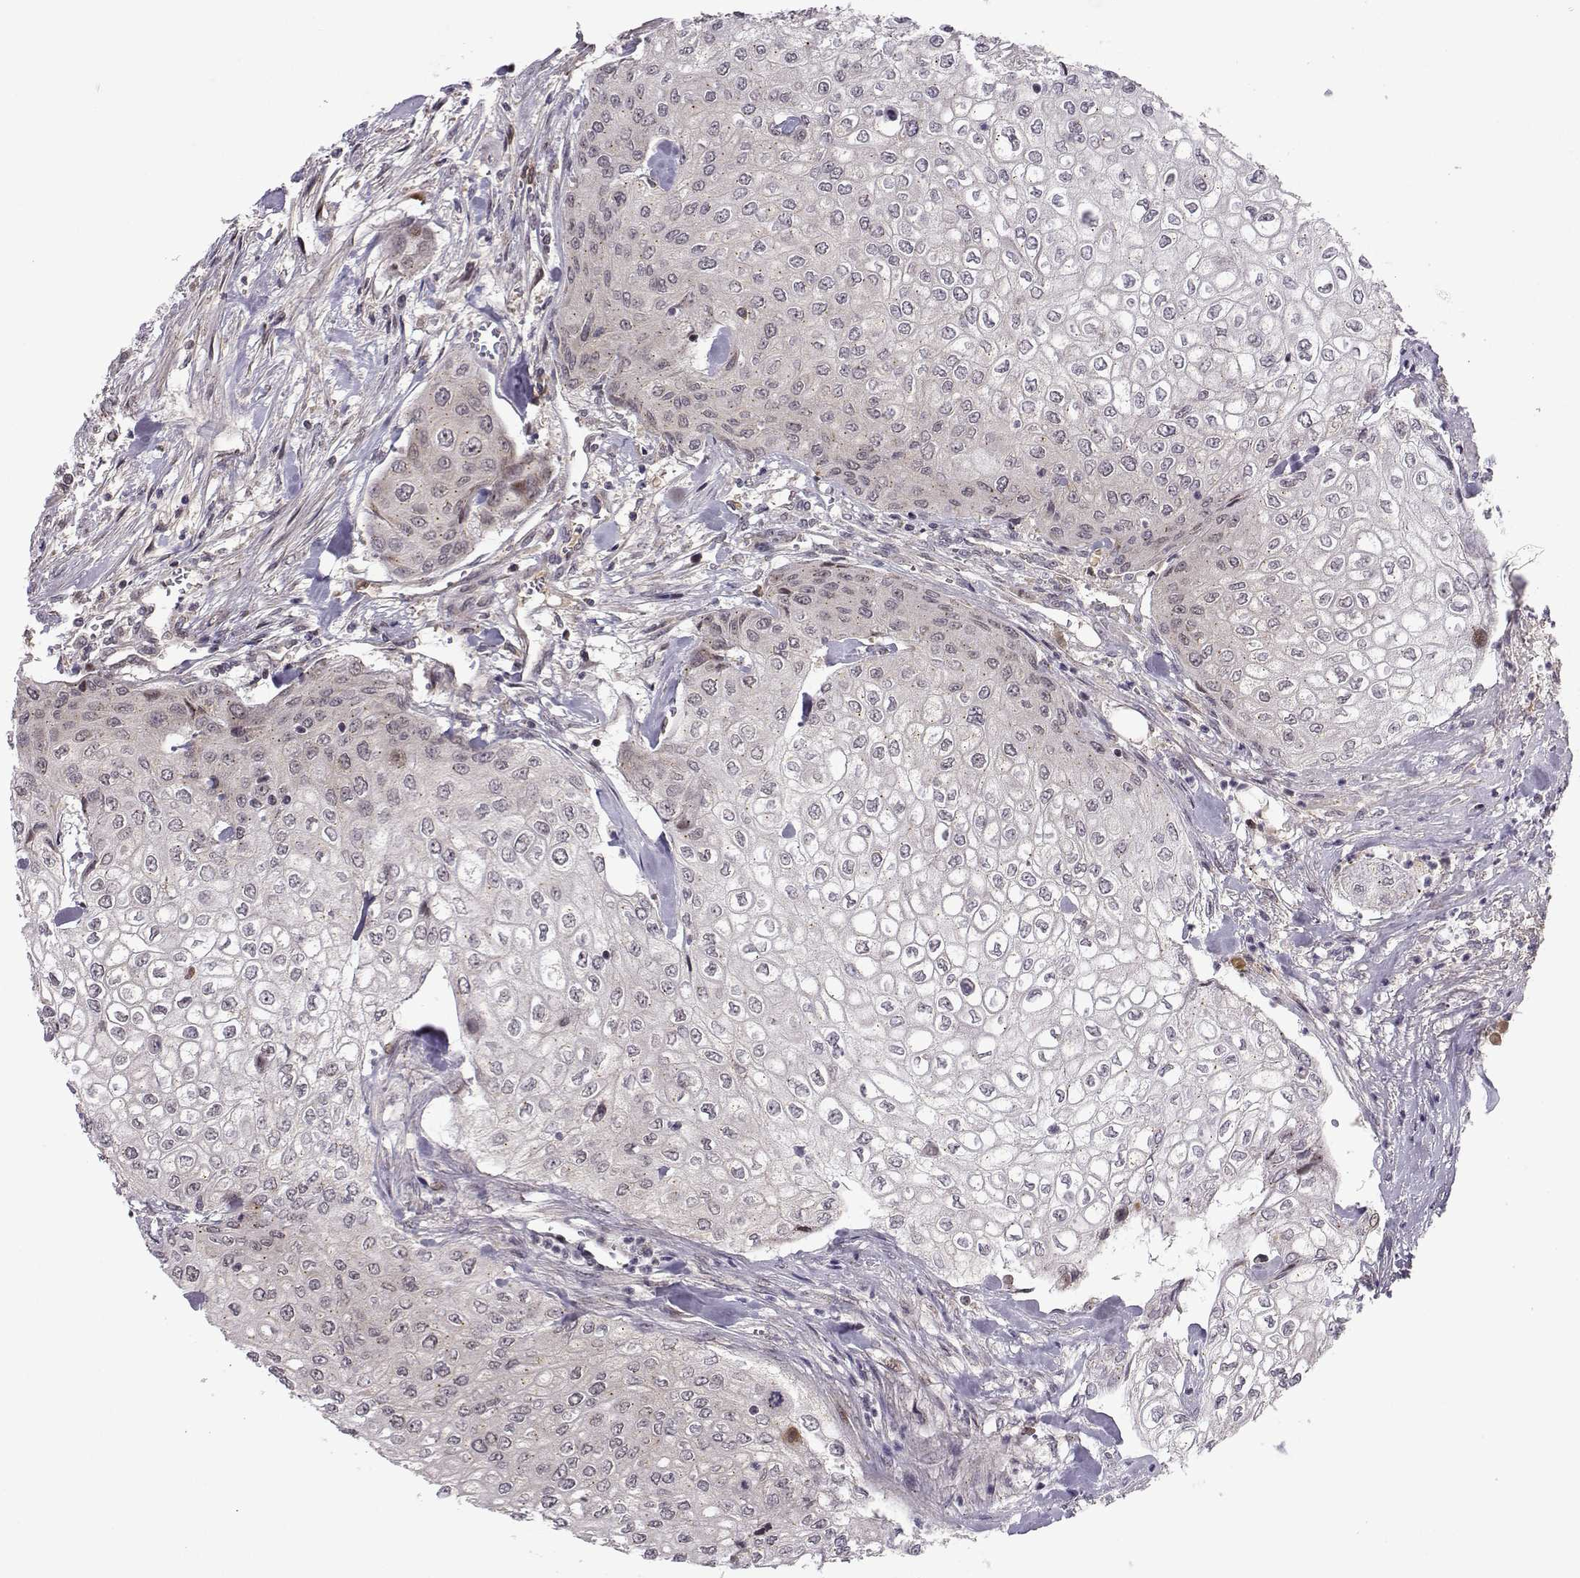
{"staining": {"intensity": "negative", "quantity": "none", "location": "none"}, "tissue": "urothelial cancer", "cell_type": "Tumor cells", "image_type": "cancer", "snomed": [{"axis": "morphology", "description": "Urothelial carcinoma, High grade"}, {"axis": "topography", "description": "Urinary bladder"}], "caption": "Micrograph shows no protein staining in tumor cells of urothelial cancer tissue.", "gene": "NECAB3", "patient": {"sex": "male", "age": 62}}